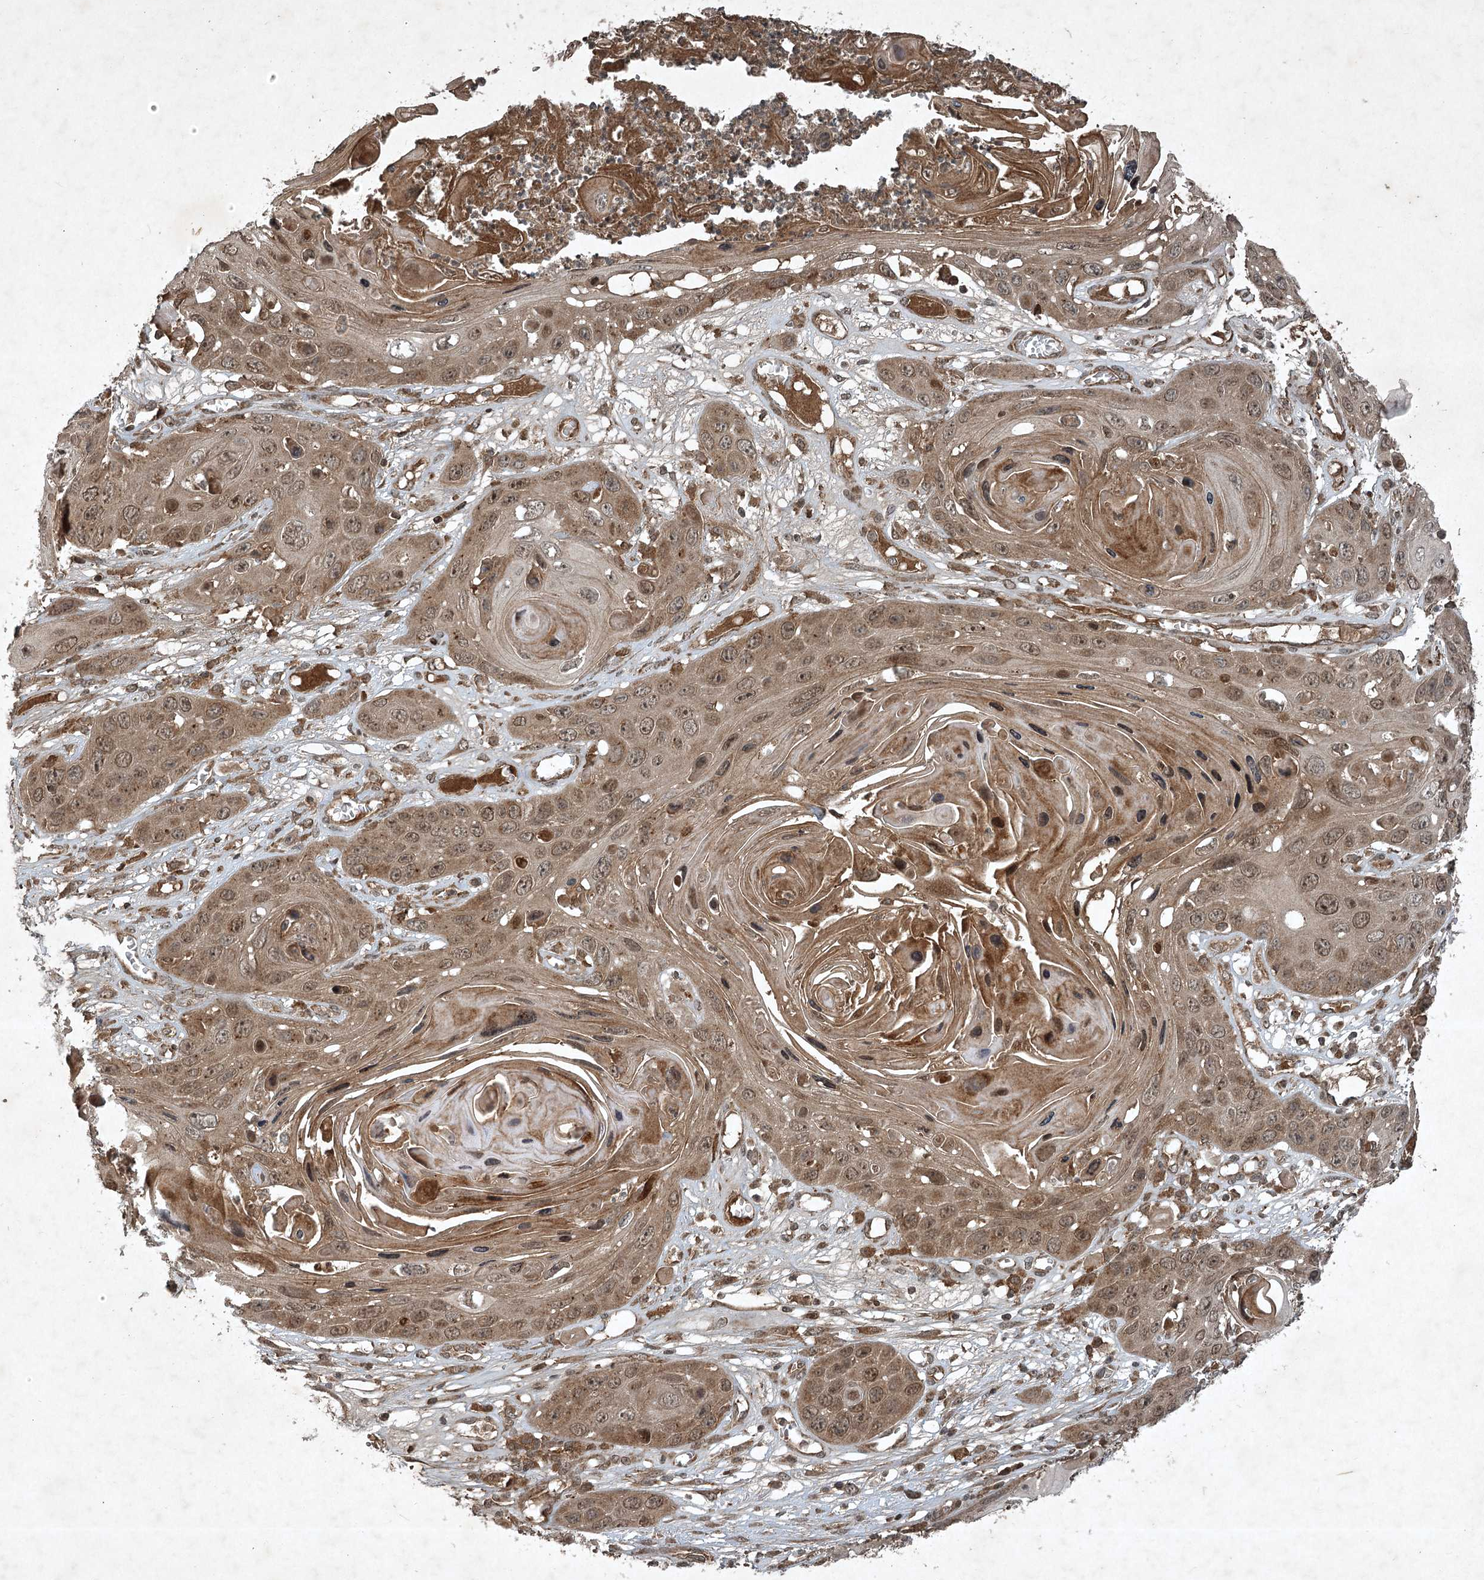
{"staining": {"intensity": "moderate", "quantity": ">75%", "location": "cytoplasmic/membranous,nuclear"}, "tissue": "skin cancer", "cell_type": "Tumor cells", "image_type": "cancer", "snomed": [{"axis": "morphology", "description": "Squamous cell carcinoma, NOS"}, {"axis": "topography", "description": "Skin"}], "caption": "Skin squamous cell carcinoma stained with DAB immunohistochemistry demonstrates medium levels of moderate cytoplasmic/membranous and nuclear positivity in about >75% of tumor cells. The protein of interest is shown in brown color, while the nuclei are stained blue.", "gene": "UNC93A", "patient": {"sex": "male", "age": 55}}